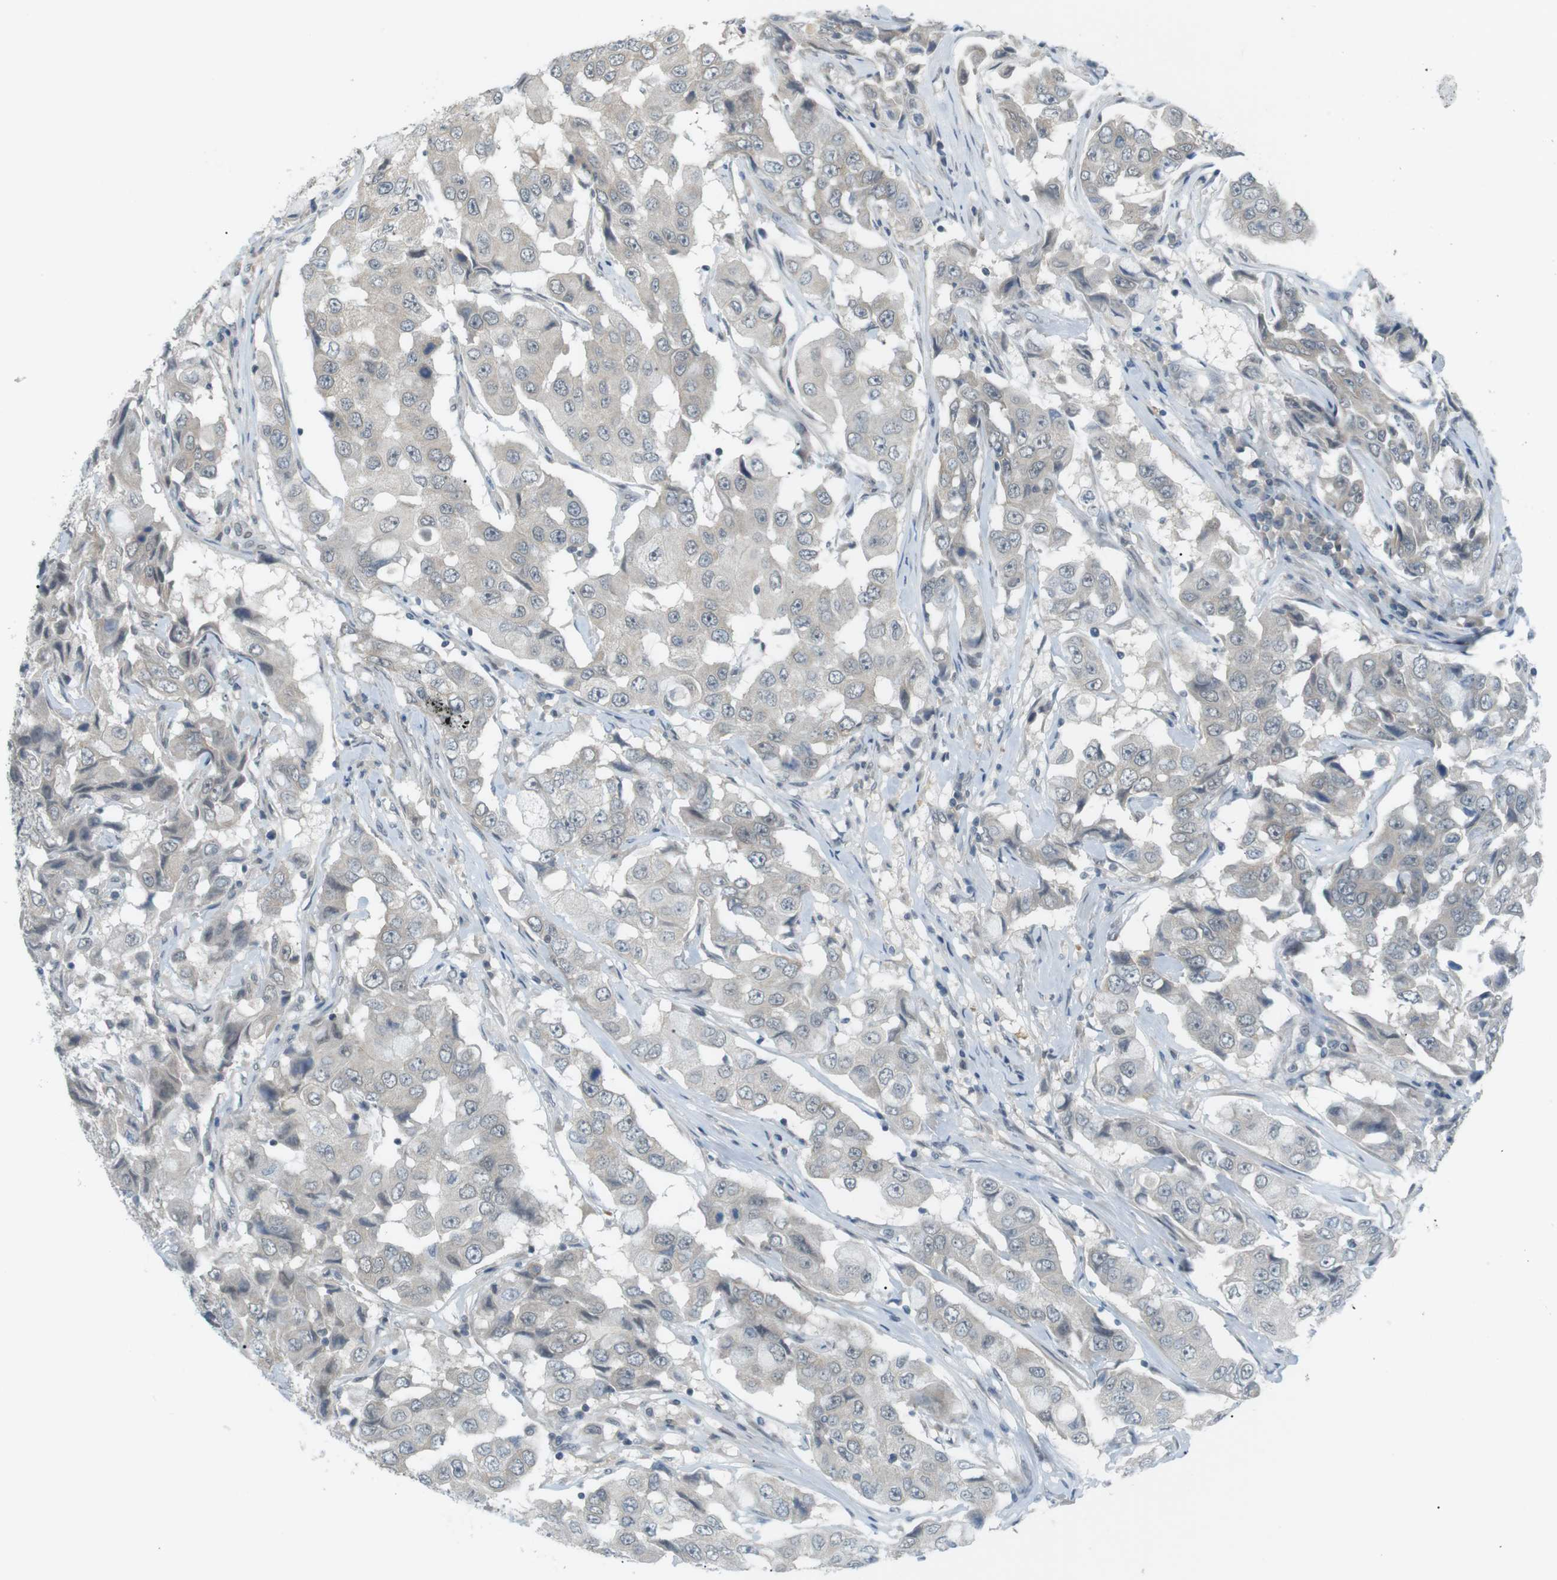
{"staining": {"intensity": "weak", "quantity": "25%-75%", "location": "cytoplasmic/membranous"}, "tissue": "breast cancer", "cell_type": "Tumor cells", "image_type": "cancer", "snomed": [{"axis": "morphology", "description": "Duct carcinoma"}, {"axis": "topography", "description": "Breast"}], "caption": "This is an image of immunohistochemistry staining of invasive ductal carcinoma (breast), which shows weak positivity in the cytoplasmic/membranous of tumor cells.", "gene": "RTN3", "patient": {"sex": "female", "age": 27}}